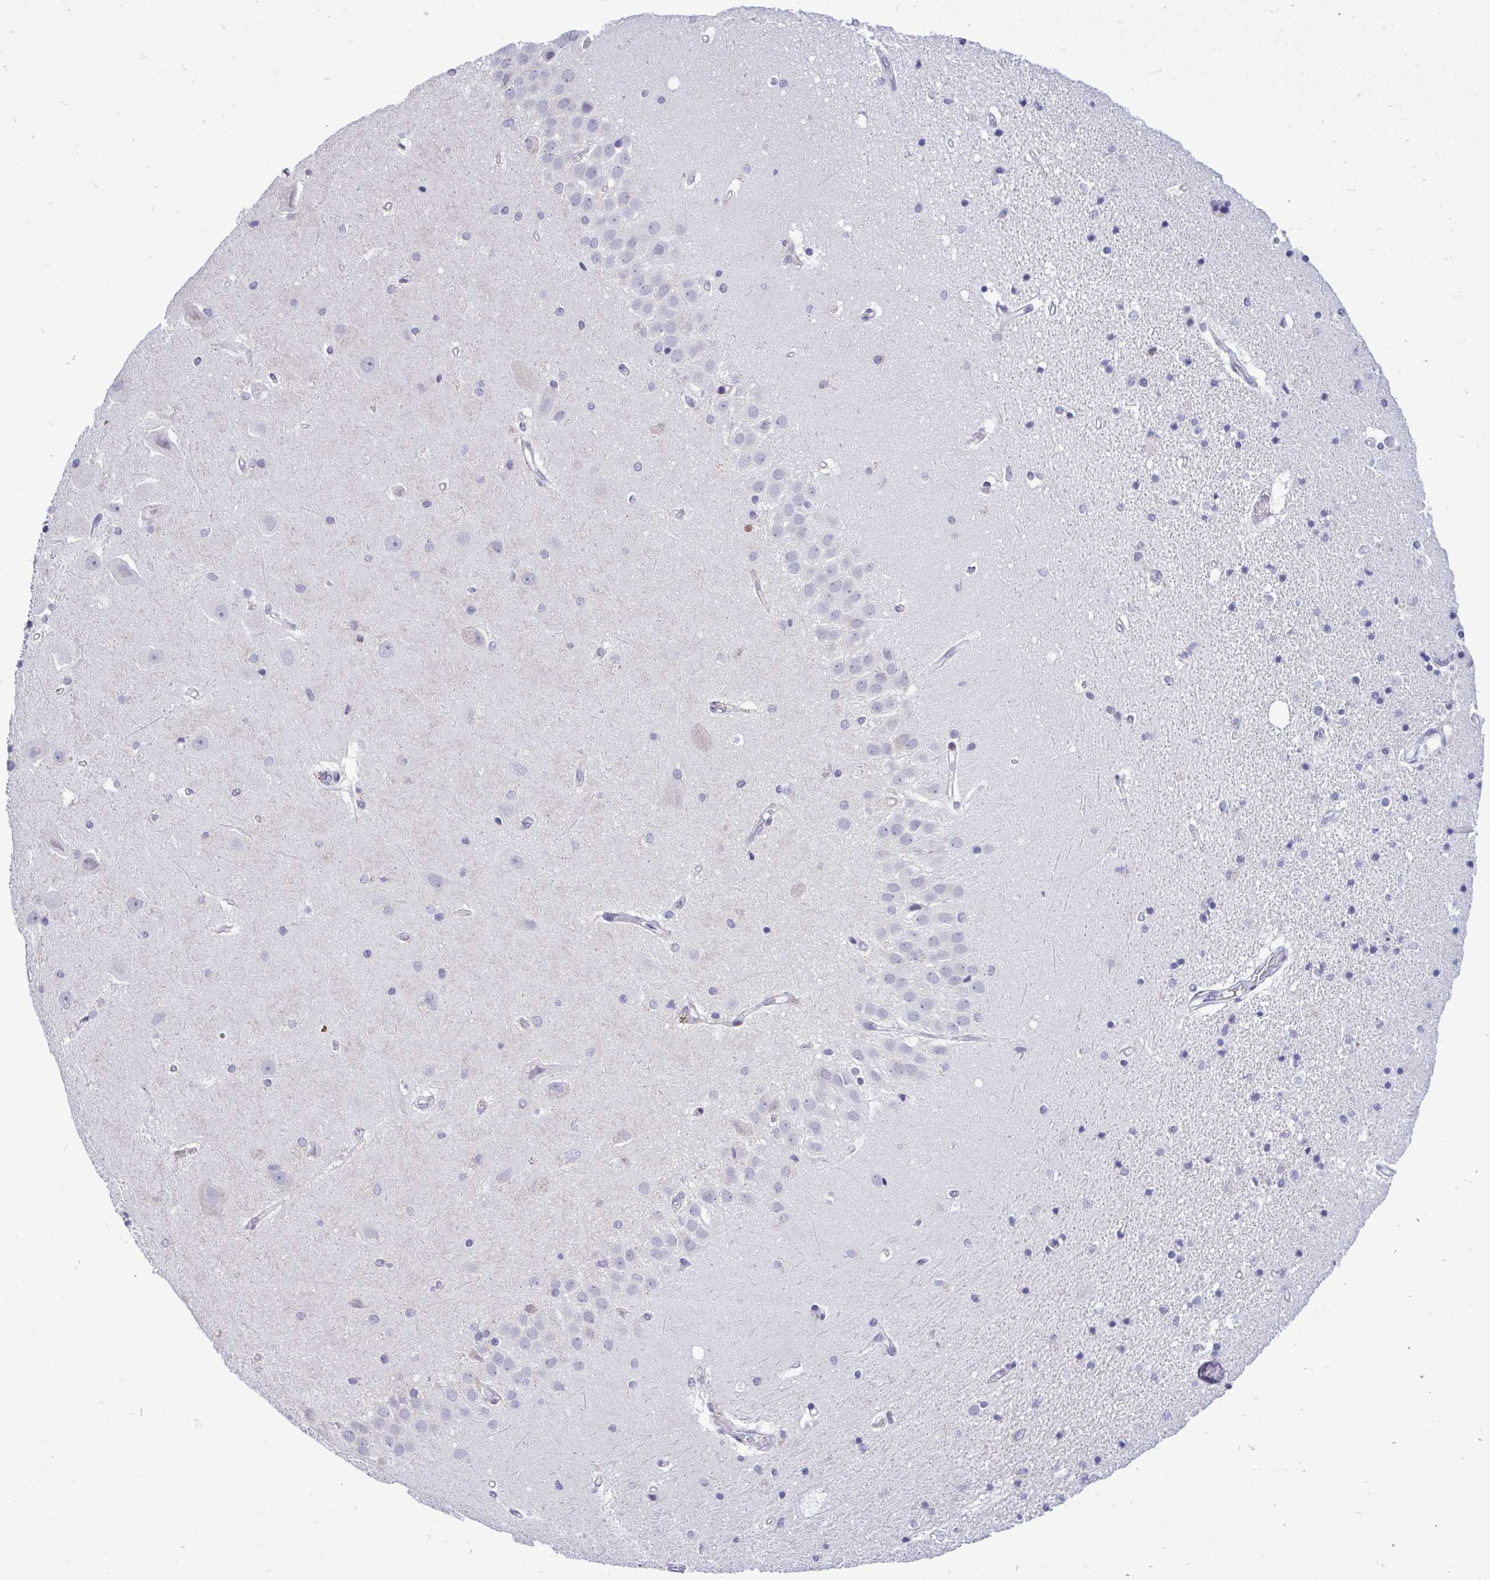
{"staining": {"intensity": "negative", "quantity": "none", "location": "none"}, "tissue": "hippocampus", "cell_type": "Glial cells", "image_type": "normal", "snomed": [{"axis": "morphology", "description": "Normal tissue, NOS"}, {"axis": "topography", "description": "Hippocampus"}], "caption": "Immunohistochemistry (IHC) micrograph of benign hippocampus: hippocampus stained with DAB (3,3'-diaminobenzidine) demonstrates no significant protein positivity in glial cells.", "gene": "C1QL2", "patient": {"sex": "male", "age": 63}}